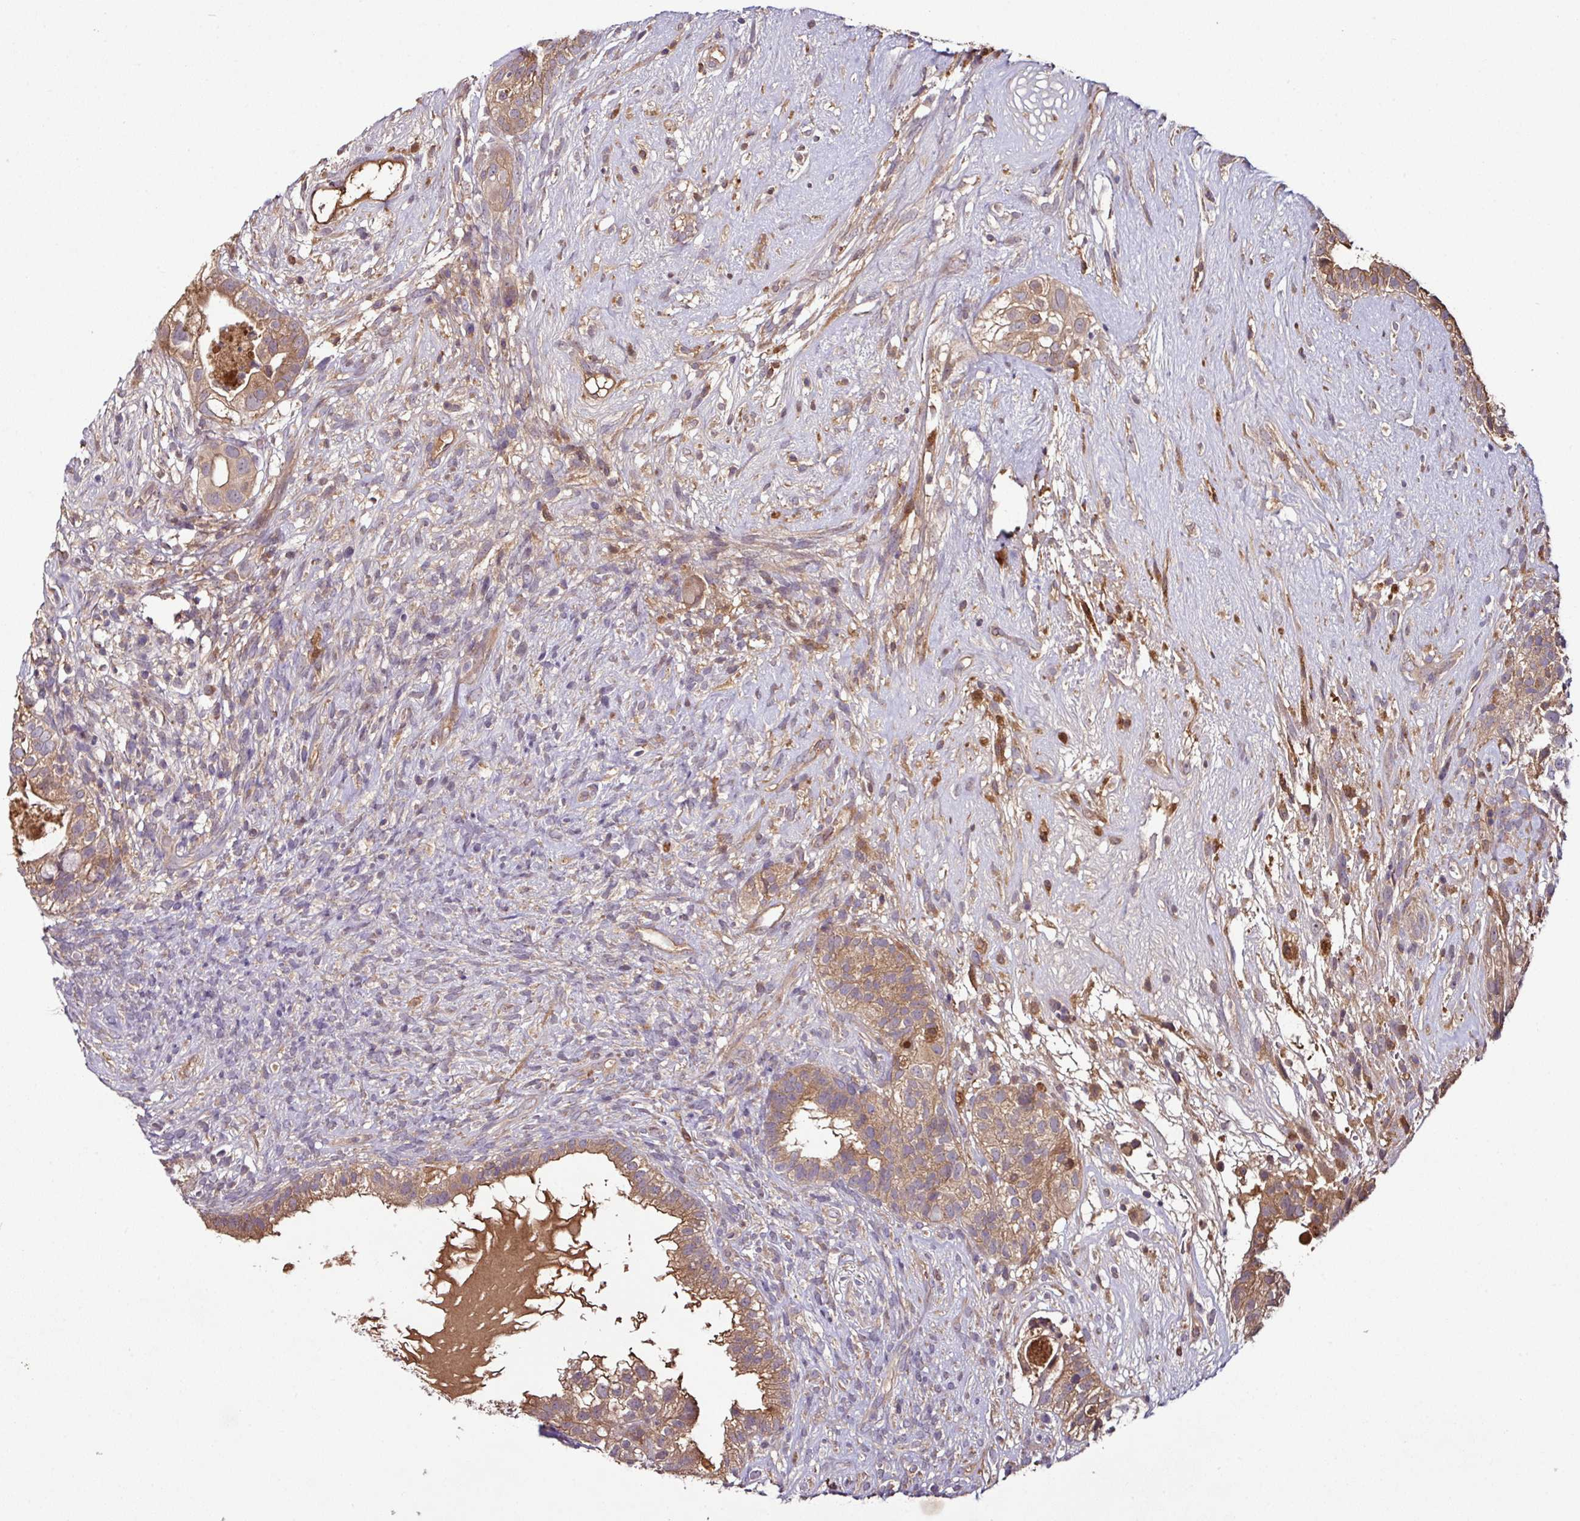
{"staining": {"intensity": "moderate", "quantity": ">75%", "location": "cytoplasmic/membranous"}, "tissue": "testis cancer", "cell_type": "Tumor cells", "image_type": "cancer", "snomed": [{"axis": "morphology", "description": "Seminoma, NOS"}, {"axis": "morphology", "description": "Carcinoma, Embryonal, NOS"}, {"axis": "topography", "description": "Testis"}], "caption": "Tumor cells demonstrate medium levels of moderate cytoplasmic/membranous expression in about >75% of cells in human testis cancer.", "gene": "GNPDA1", "patient": {"sex": "male", "age": 41}}